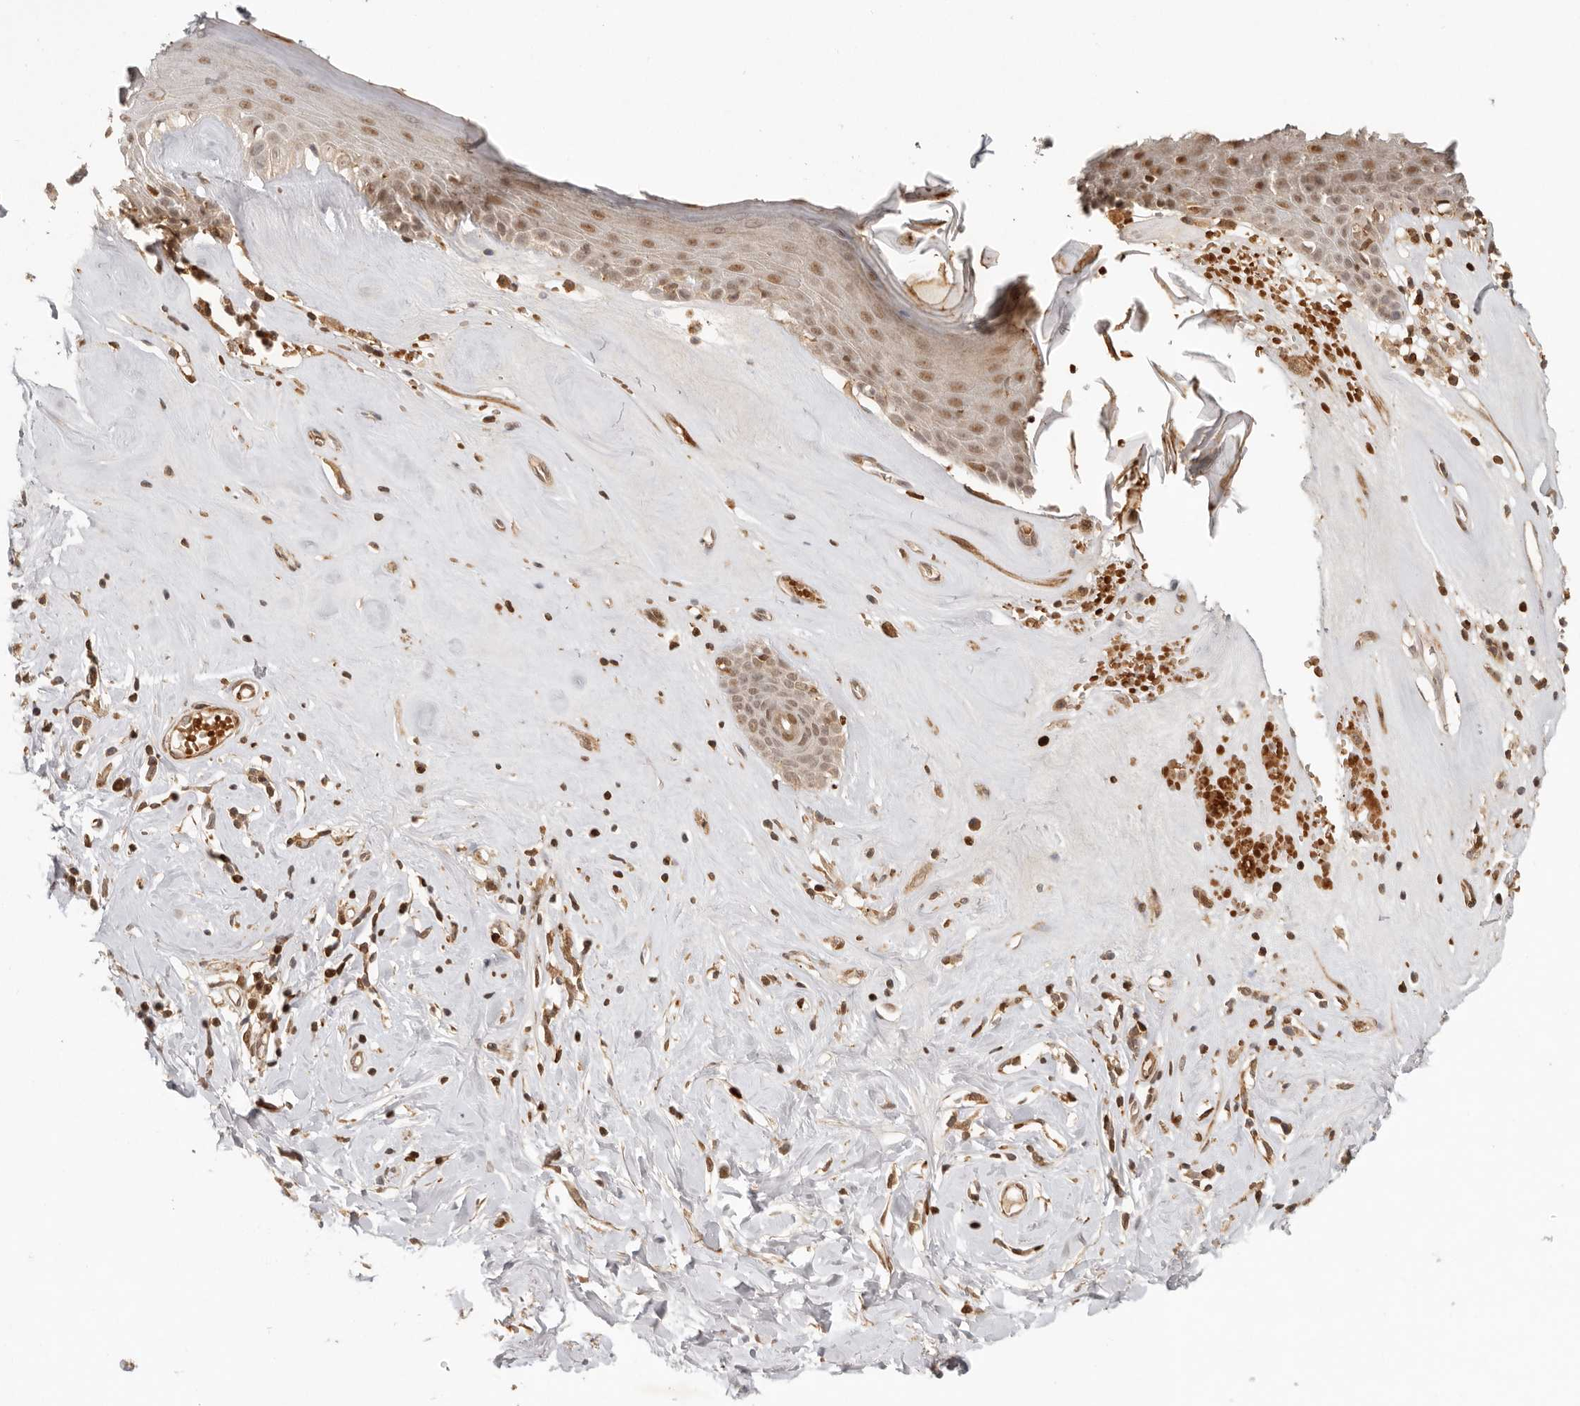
{"staining": {"intensity": "moderate", "quantity": ">75%", "location": "cytoplasmic/membranous,nuclear"}, "tissue": "skin", "cell_type": "Epidermal cells", "image_type": "normal", "snomed": [{"axis": "morphology", "description": "Normal tissue, NOS"}, {"axis": "morphology", "description": "Inflammation, NOS"}, {"axis": "topography", "description": "Vulva"}], "caption": "High-power microscopy captured an IHC histopathology image of normal skin, revealing moderate cytoplasmic/membranous,nuclear expression in about >75% of epidermal cells. (DAB (3,3'-diaminobenzidine) IHC, brown staining for protein, blue staining for nuclei).", "gene": "AHDC1", "patient": {"sex": "female", "age": 84}}